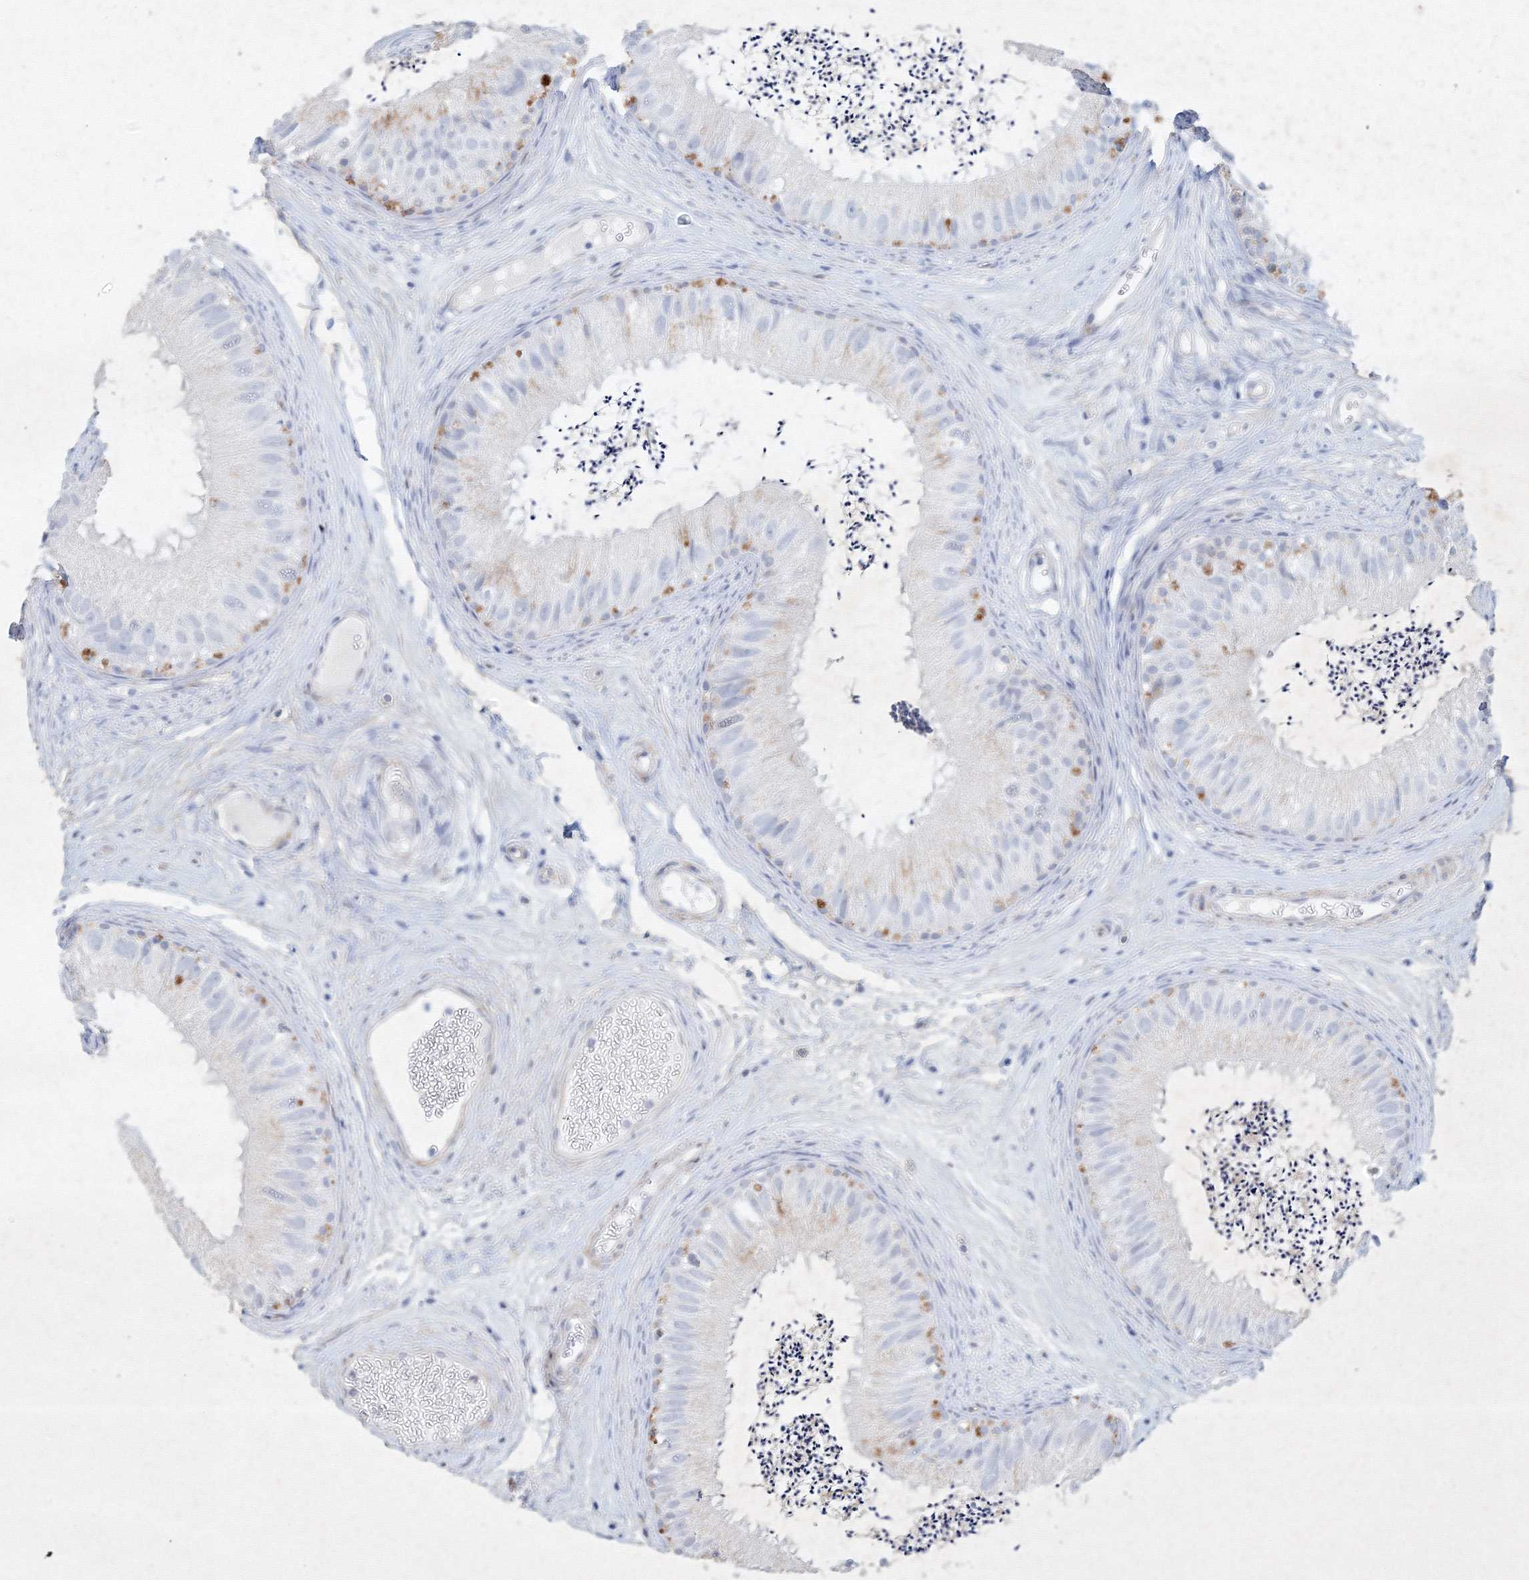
{"staining": {"intensity": "moderate", "quantity": "<25%", "location": "cytoplasmic/membranous"}, "tissue": "epididymis", "cell_type": "Glandular cells", "image_type": "normal", "snomed": [{"axis": "morphology", "description": "Normal tissue, NOS"}, {"axis": "topography", "description": "Epididymis"}], "caption": "Immunohistochemical staining of unremarkable epididymis demonstrates moderate cytoplasmic/membranous protein positivity in approximately <25% of glandular cells.", "gene": "CXXC4", "patient": {"sex": "male", "age": 77}}